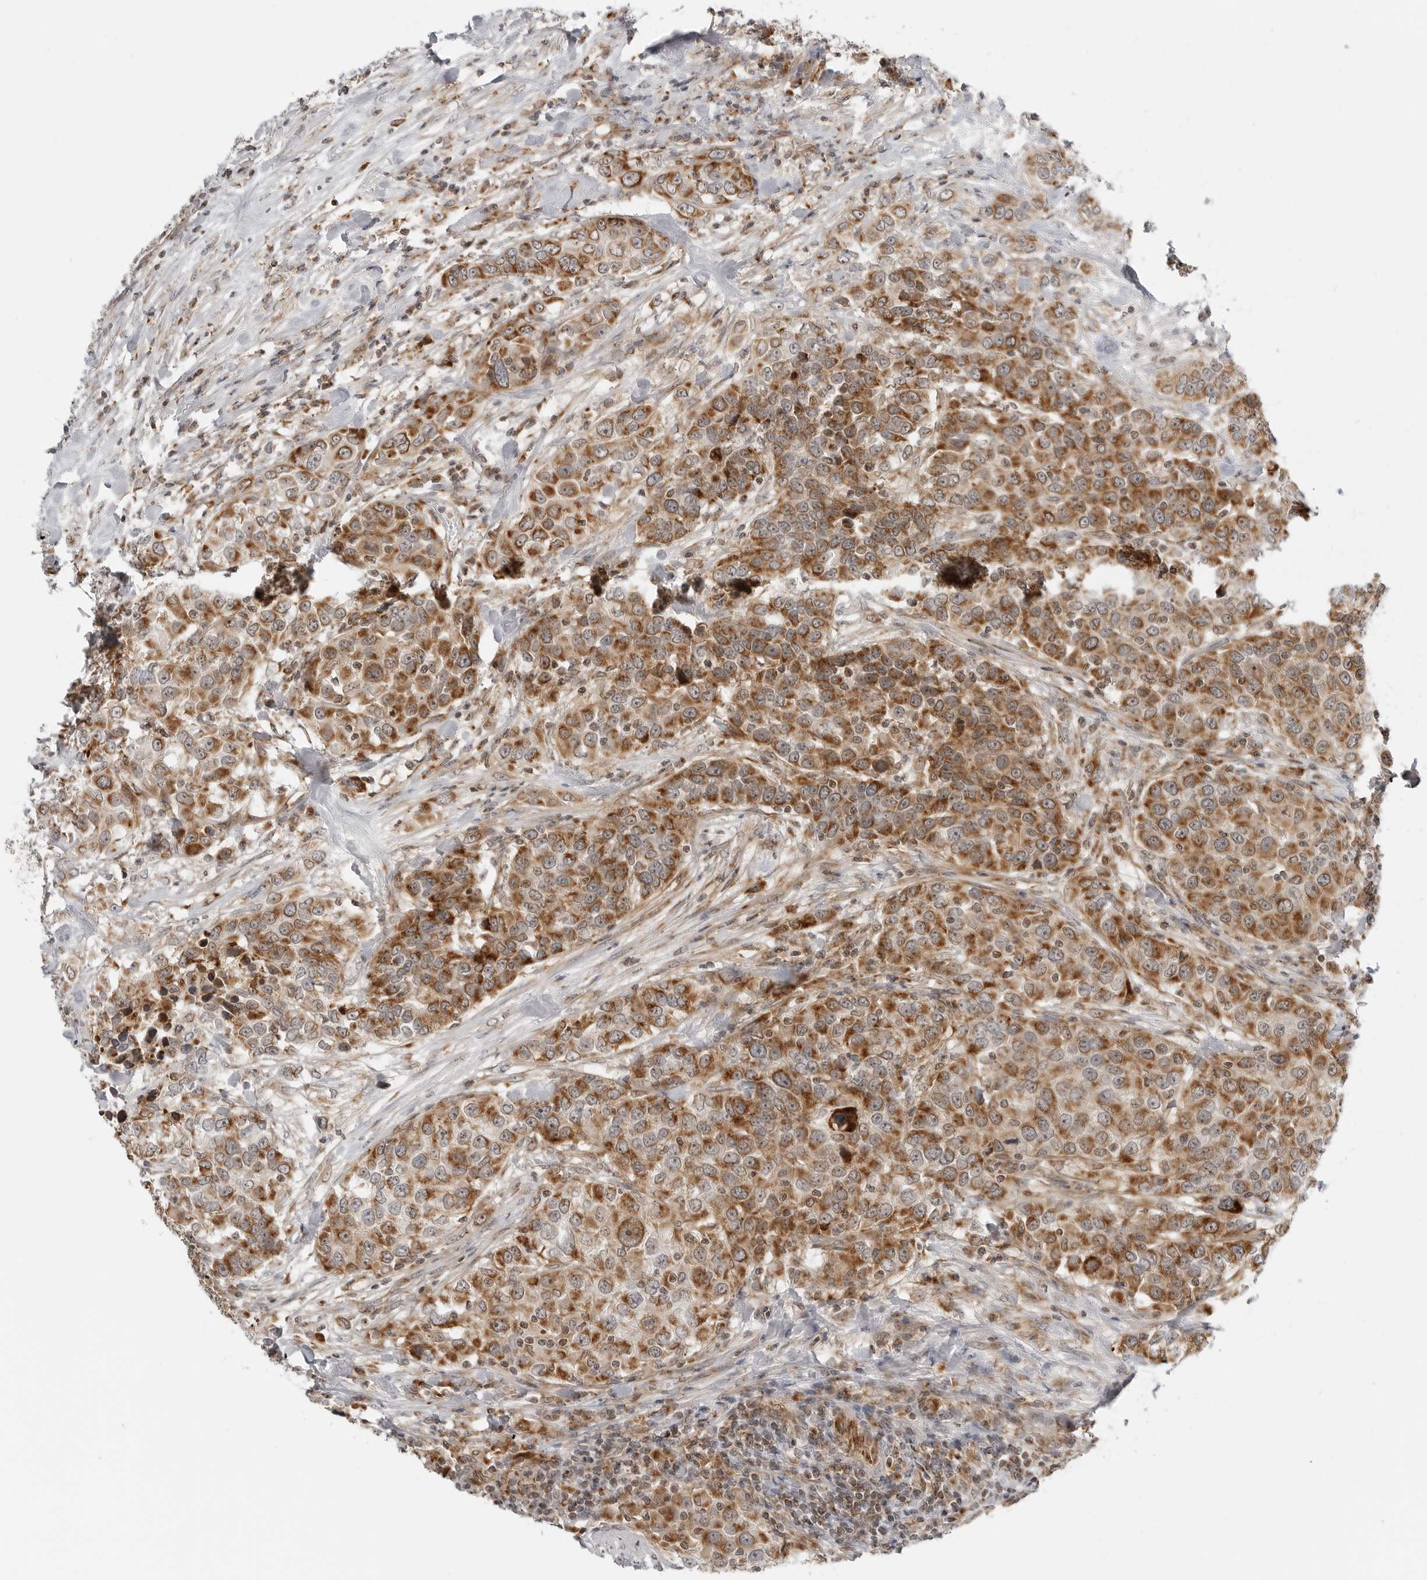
{"staining": {"intensity": "moderate", "quantity": ">75%", "location": "cytoplasmic/membranous"}, "tissue": "urothelial cancer", "cell_type": "Tumor cells", "image_type": "cancer", "snomed": [{"axis": "morphology", "description": "Urothelial carcinoma, High grade"}, {"axis": "topography", "description": "Urinary bladder"}], "caption": "Immunohistochemical staining of human urothelial carcinoma (high-grade) displays moderate cytoplasmic/membranous protein positivity in about >75% of tumor cells.", "gene": "PEX2", "patient": {"sex": "female", "age": 80}}